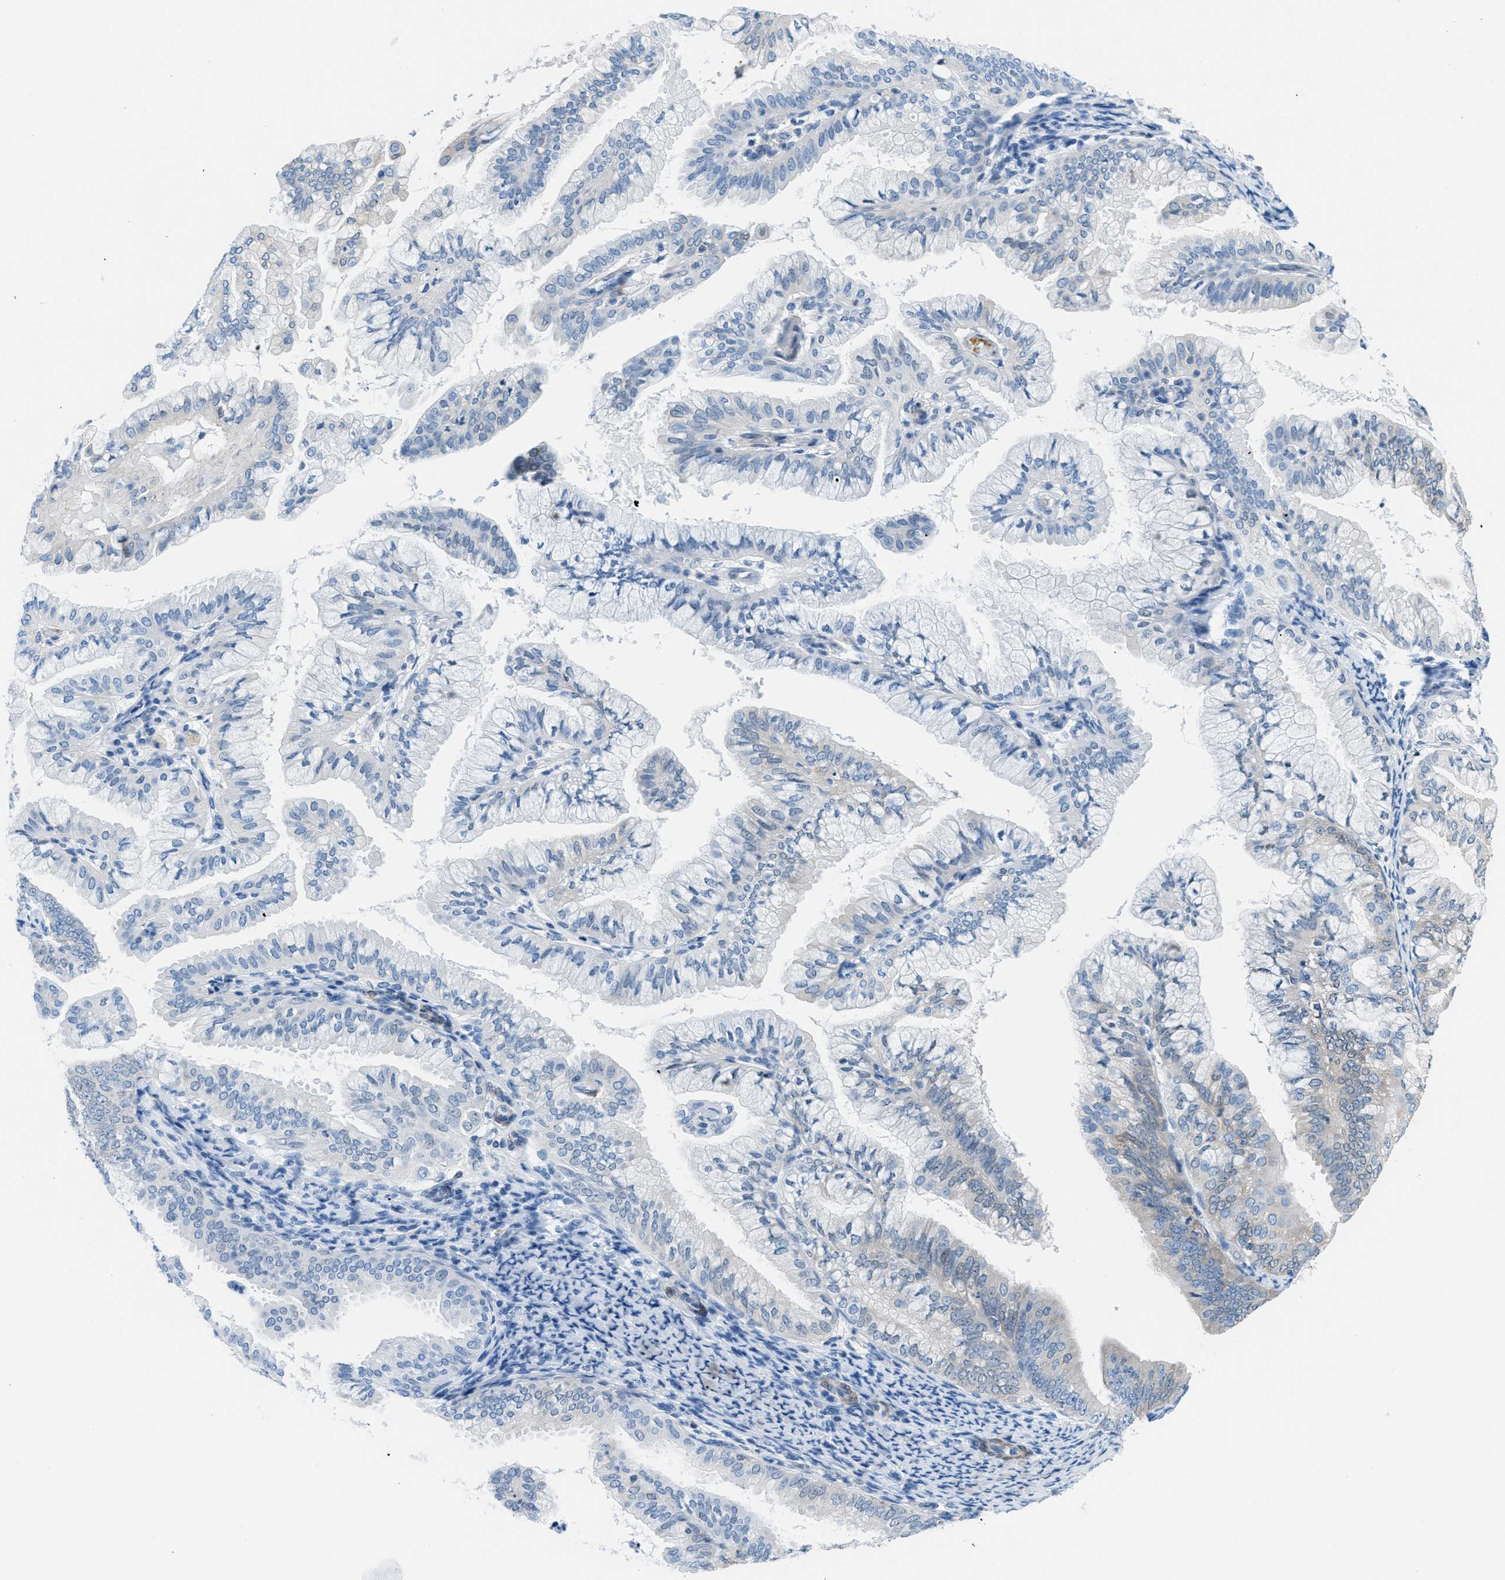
{"staining": {"intensity": "weak", "quantity": "<25%", "location": "cytoplasmic/membranous"}, "tissue": "endometrial cancer", "cell_type": "Tumor cells", "image_type": "cancer", "snomed": [{"axis": "morphology", "description": "Adenocarcinoma, NOS"}, {"axis": "topography", "description": "Endometrium"}], "caption": "An IHC histopathology image of endometrial cancer is shown. There is no staining in tumor cells of endometrial cancer.", "gene": "MAPRE2", "patient": {"sex": "female", "age": 63}}